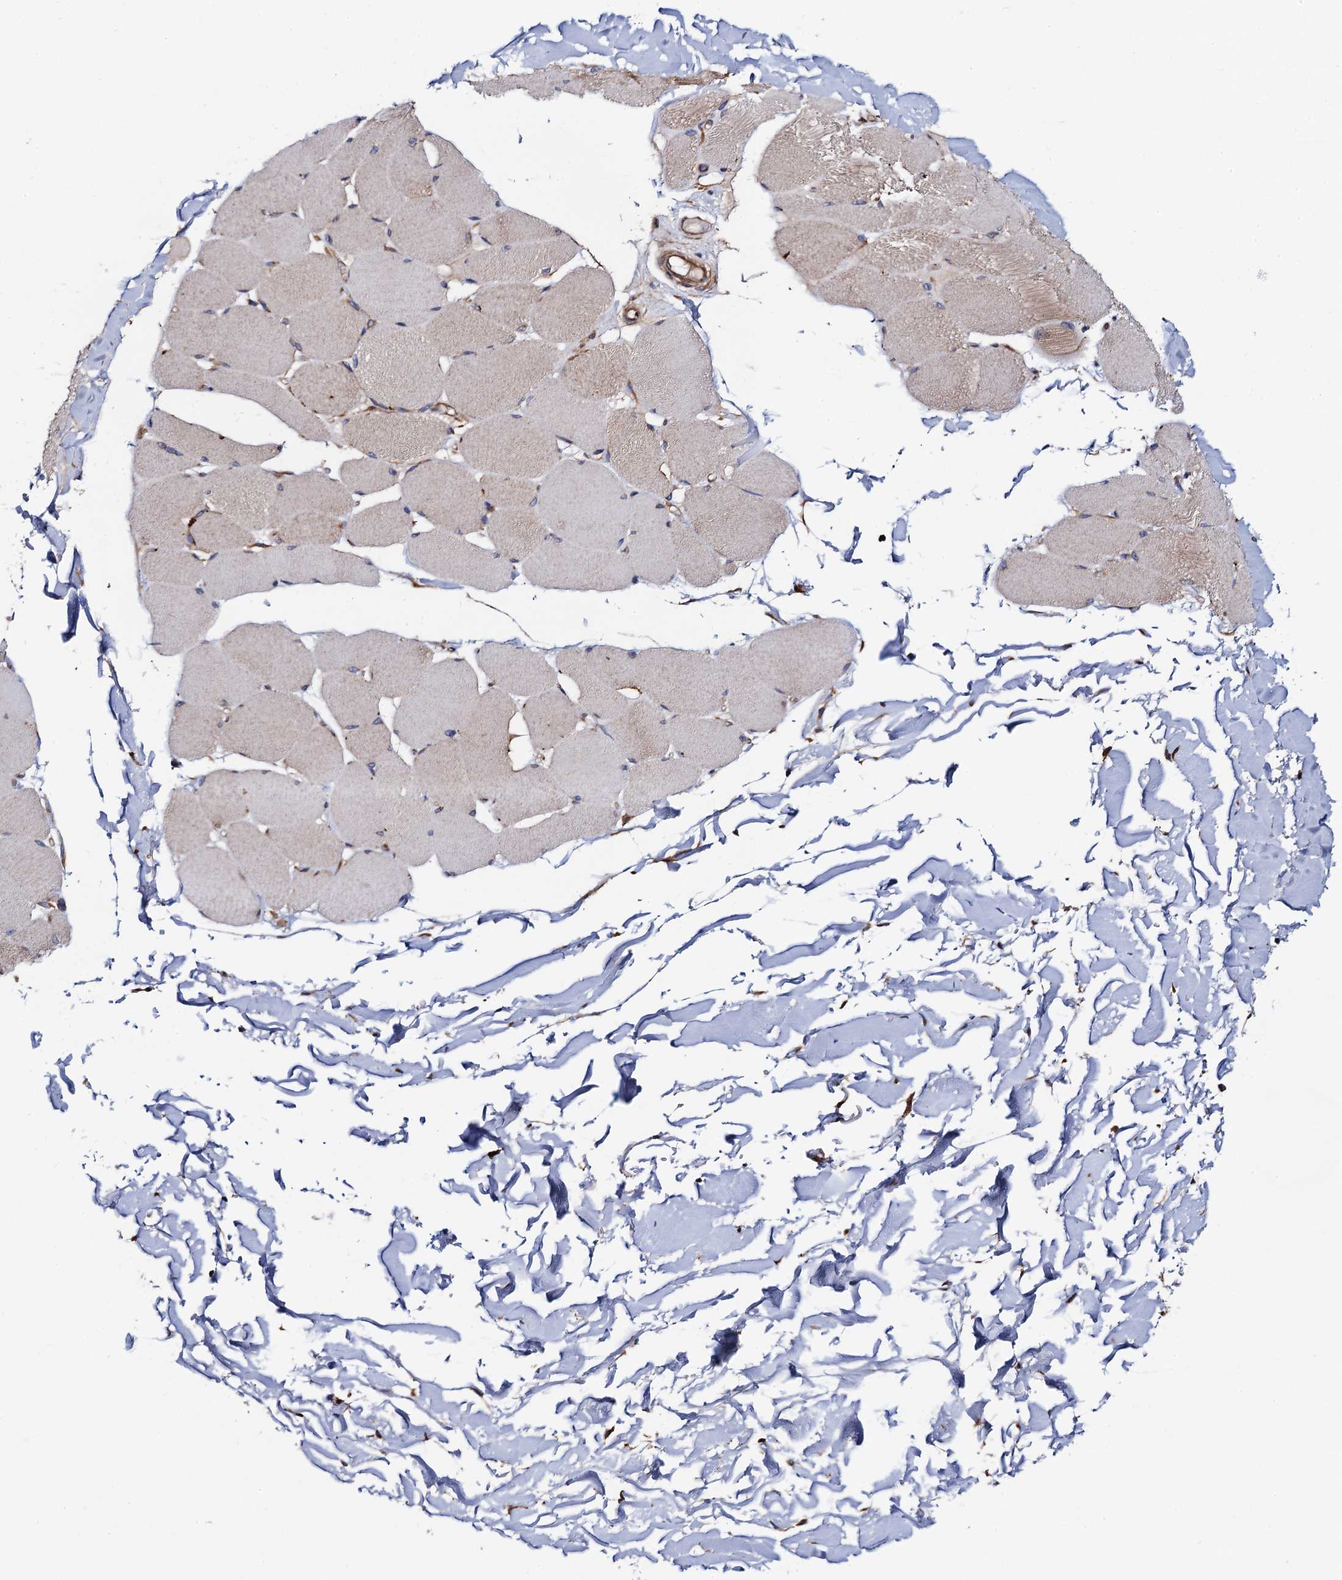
{"staining": {"intensity": "moderate", "quantity": "25%-75%", "location": "cytoplasmic/membranous"}, "tissue": "skeletal muscle", "cell_type": "Myocytes", "image_type": "normal", "snomed": [{"axis": "morphology", "description": "Normal tissue, NOS"}, {"axis": "topography", "description": "Skin"}, {"axis": "topography", "description": "Skeletal muscle"}], "caption": "Immunohistochemistry of unremarkable human skeletal muscle reveals medium levels of moderate cytoplasmic/membranous staining in approximately 25%-75% of myocytes.", "gene": "MRPL48", "patient": {"sex": "male", "age": 83}}